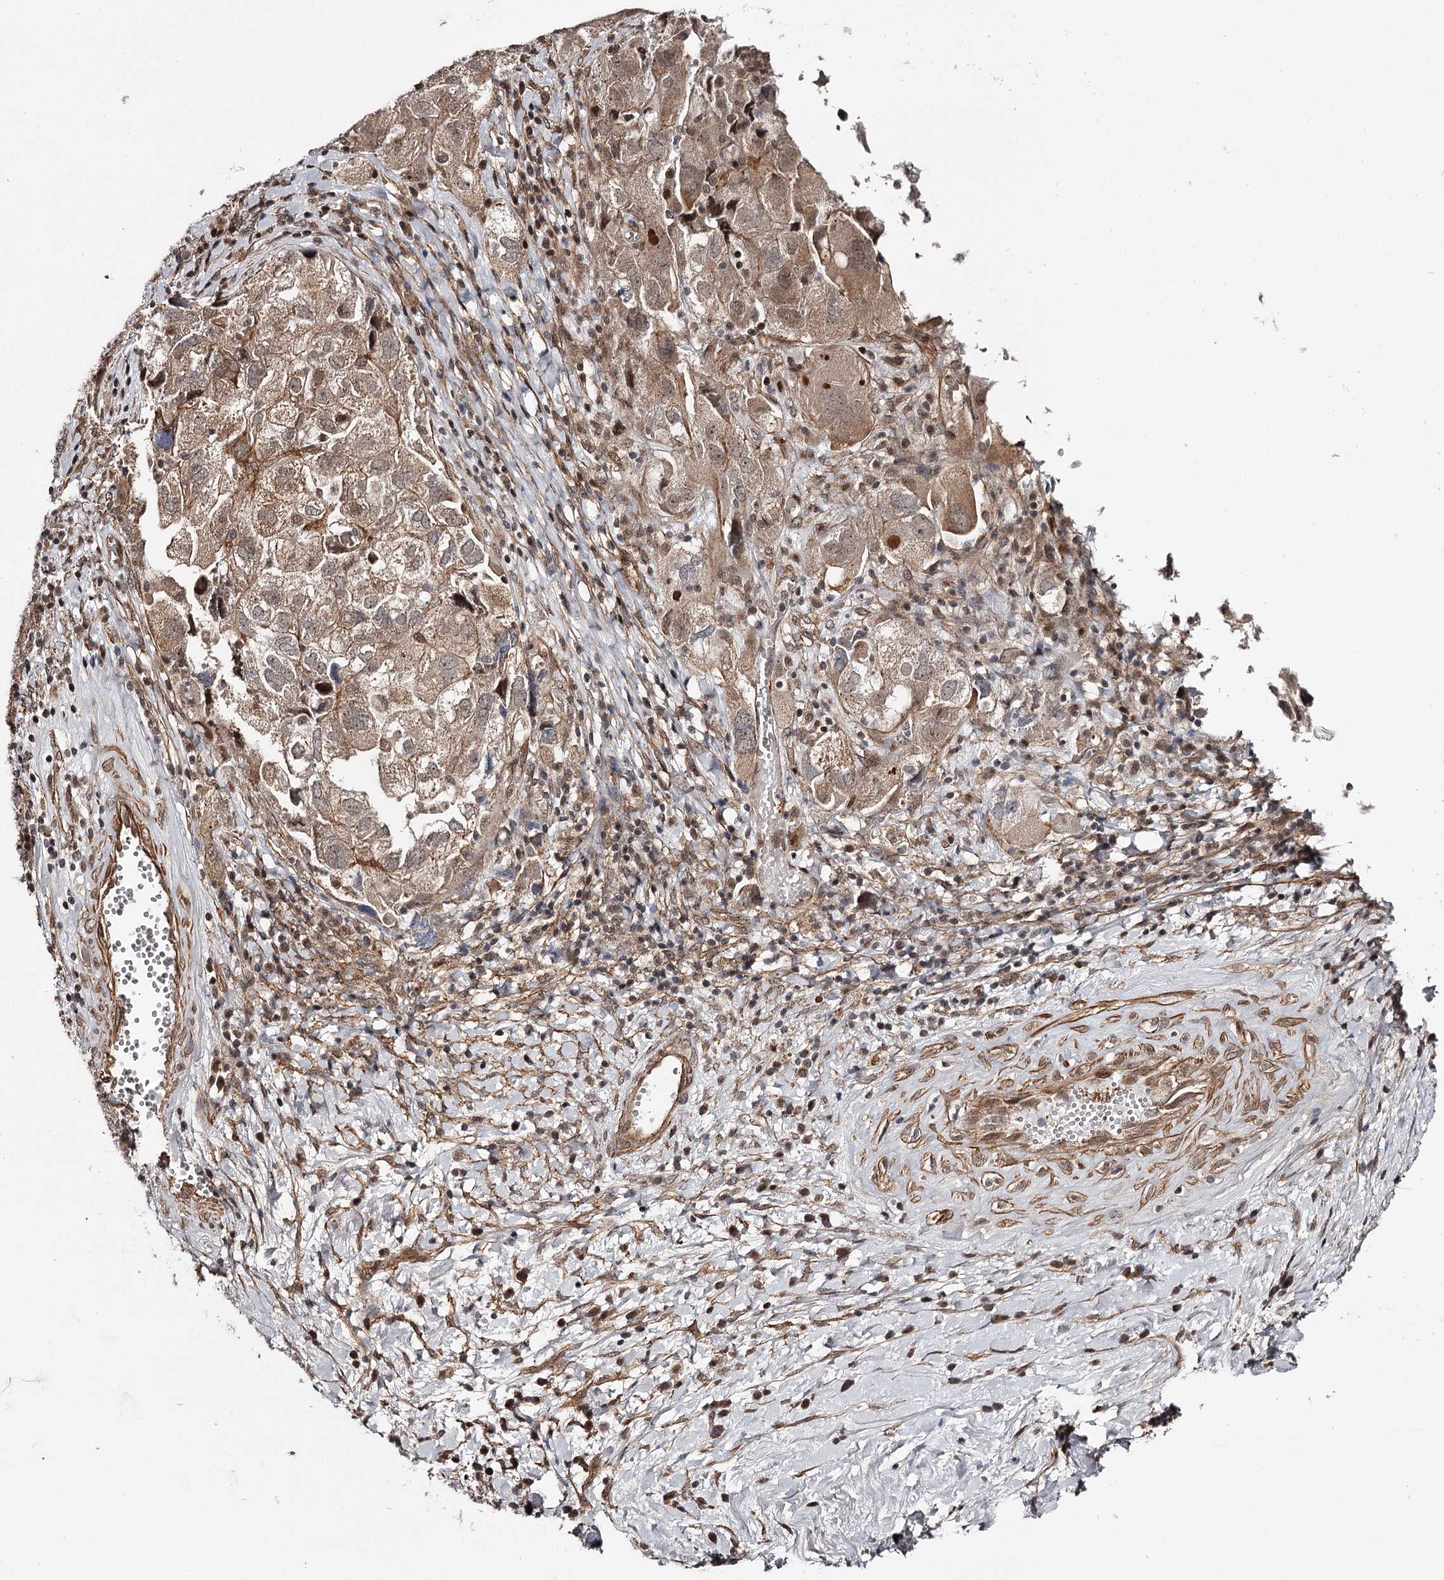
{"staining": {"intensity": "moderate", "quantity": ">75%", "location": "cytoplasmic/membranous,nuclear"}, "tissue": "ovarian cancer", "cell_type": "Tumor cells", "image_type": "cancer", "snomed": [{"axis": "morphology", "description": "Carcinoma, NOS"}, {"axis": "morphology", "description": "Cystadenocarcinoma, serous, NOS"}, {"axis": "topography", "description": "Ovary"}], "caption": "DAB (3,3'-diaminobenzidine) immunohistochemical staining of ovarian serous cystadenocarcinoma displays moderate cytoplasmic/membranous and nuclear protein expression in about >75% of tumor cells.", "gene": "TTC33", "patient": {"sex": "female", "age": 69}}